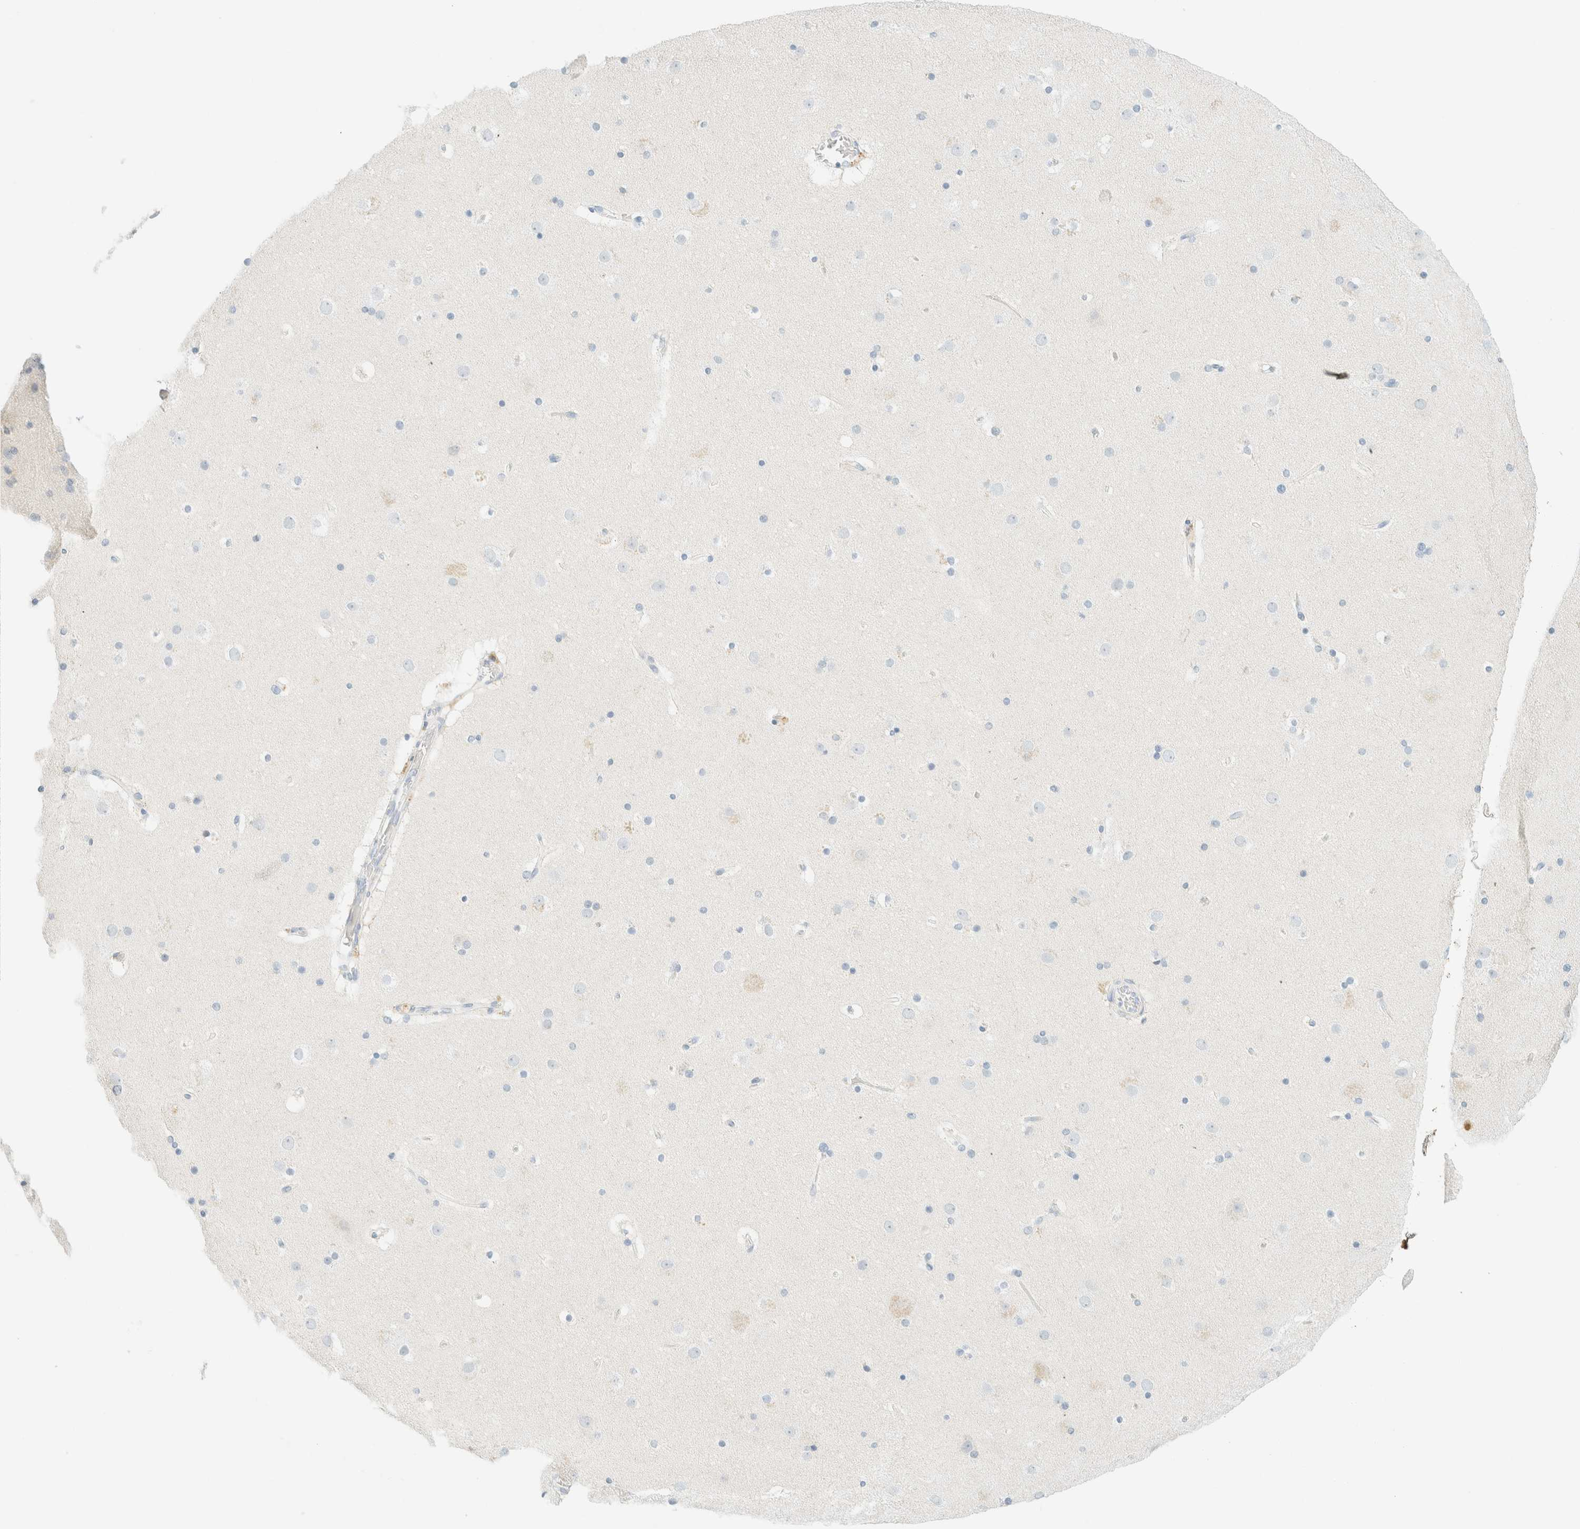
{"staining": {"intensity": "negative", "quantity": "none", "location": "none"}, "tissue": "cerebral cortex", "cell_type": "Endothelial cells", "image_type": "normal", "snomed": [{"axis": "morphology", "description": "Normal tissue, NOS"}, {"axis": "topography", "description": "Cerebral cortex"}], "caption": "A high-resolution image shows immunohistochemistry staining of normal cerebral cortex, which displays no significant positivity in endothelial cells.", "gene": "GPA33", "patient": {"sex": "male", "age": 57}}